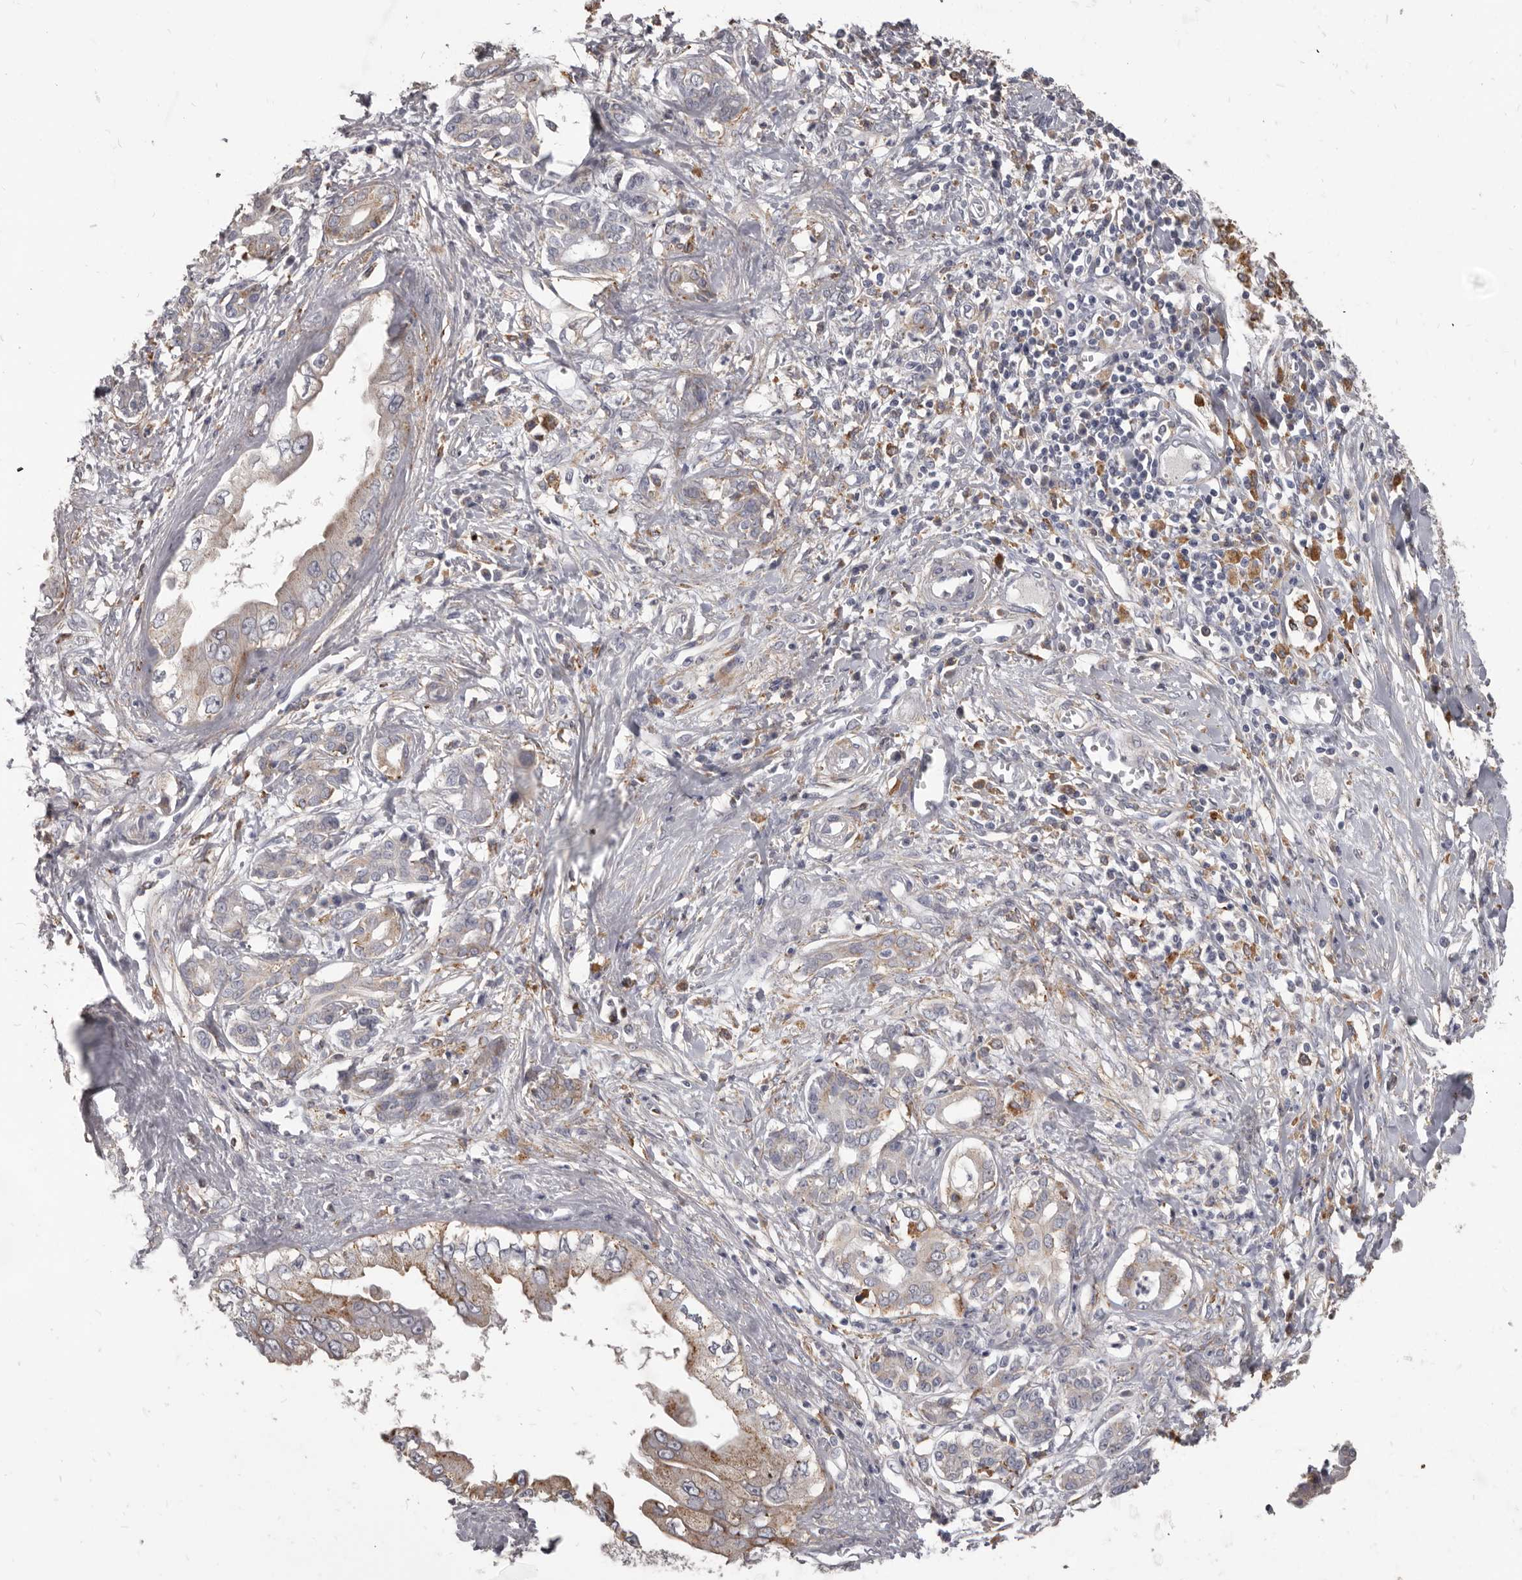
{"staining": {"intensity": "weak", "quantity": ">75%", "location": "cytoplasmic/membranous"}, "tissue": "pancreatic cancer", "cell_type": "Tumor cells", "image_type": "cancer", "snomed": [{"axis": "morphology", "description": "Adenocarcinoma, NOS"}, {"axis": "topography", "description": "Pancreas"}], "caption": "Brown immunohistochemical staining in pancreatic adenocarcinoma shows weak cytoplasmic/membranous positivity in approximately >75% of tumor cells. (Stains: DAB in brown, nuclei in blue, Microscopy: brightfield microscopy at high magnification).", "gene": "PI4K2A", "patient": {"sex": "female", "age": 56}}